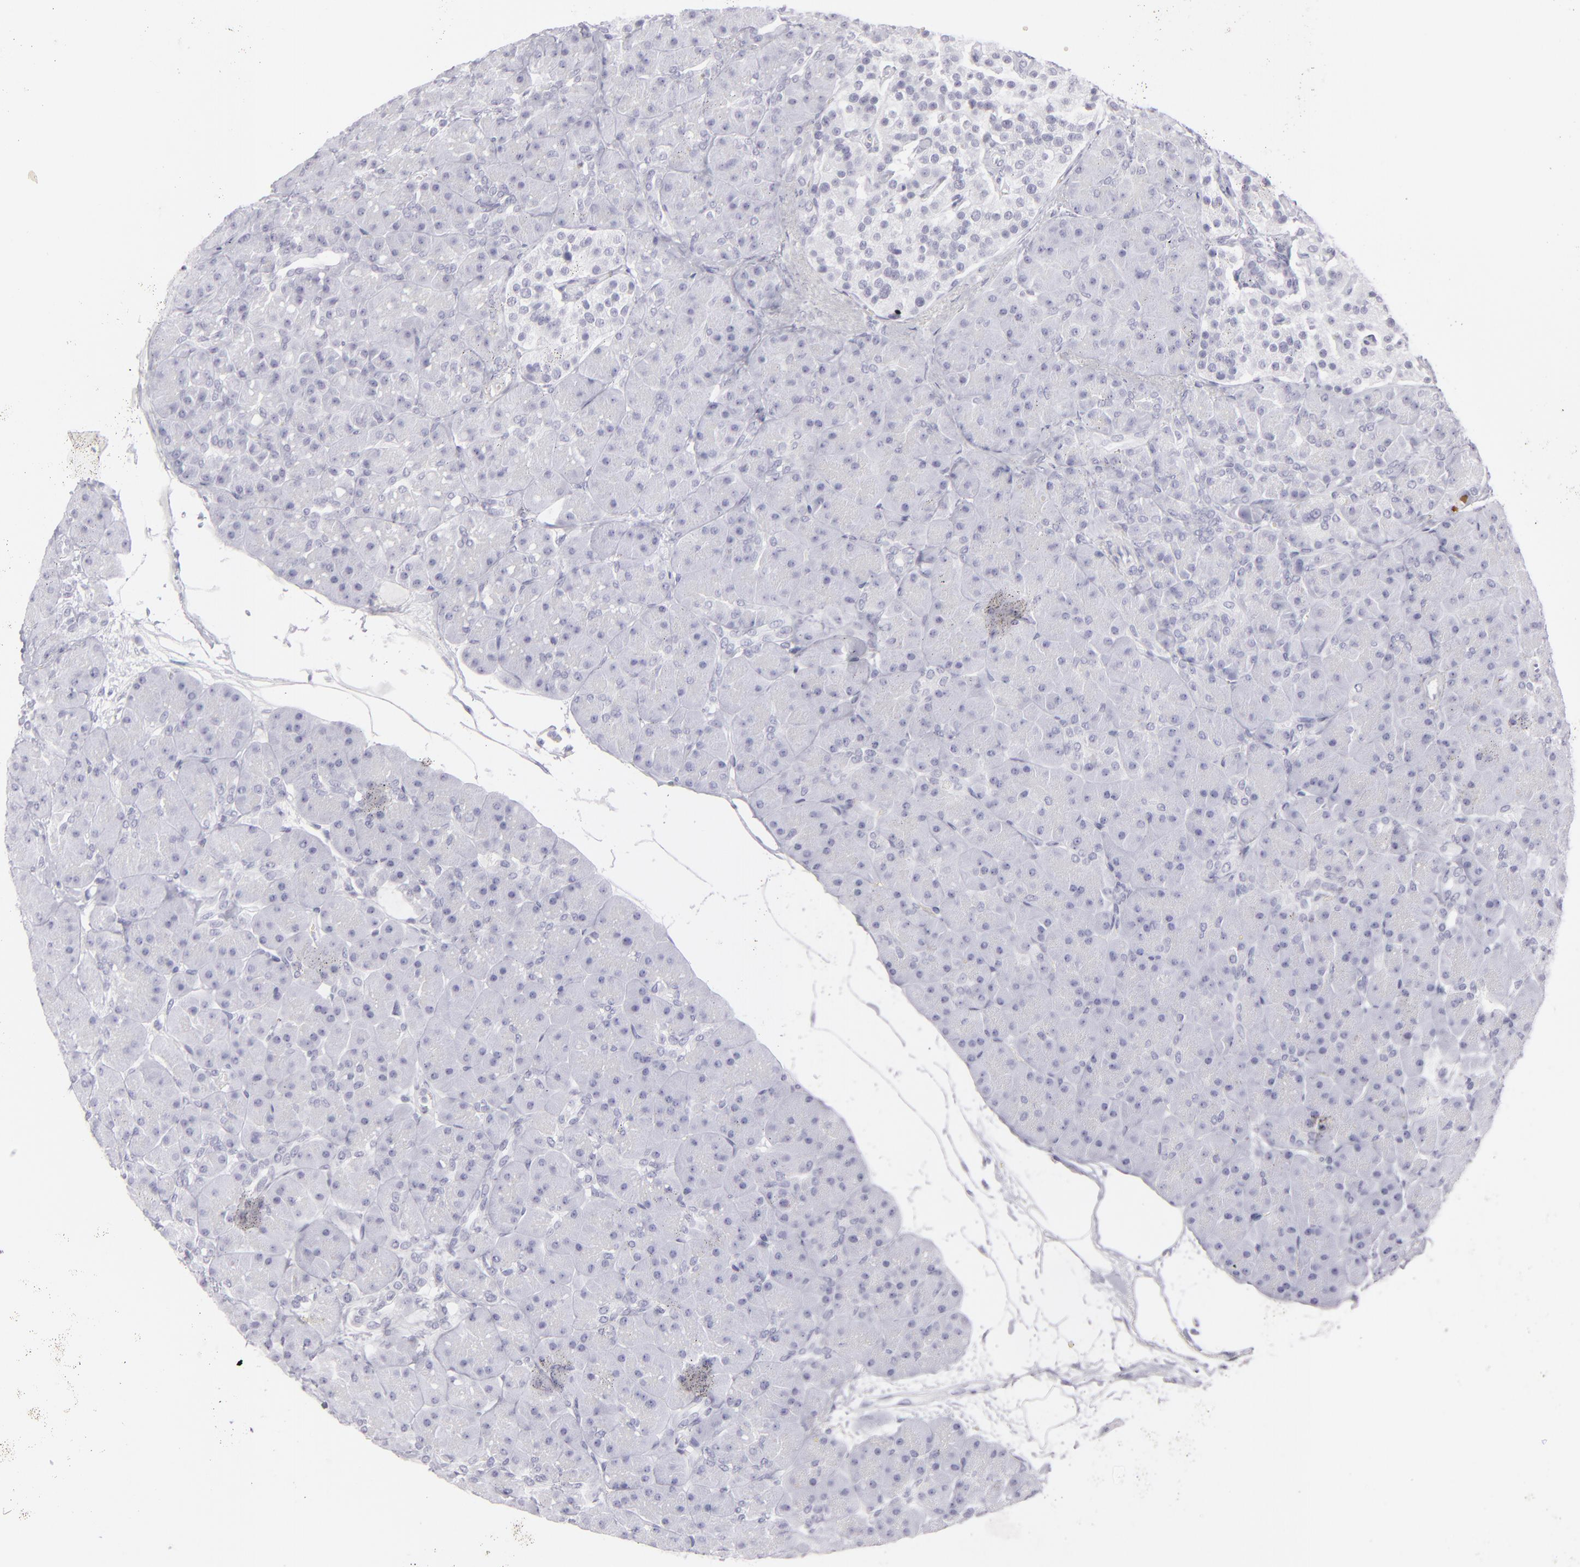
{"staining": {"intensity": "negative", "quantity": "none", "location": "none"}, "tissue": "pancreas", "cell_type": "Exocrine glandular cells", "image_type": "normal", "snomed": [{"axis": "morphology", "description": "Normal tissue, NOS"}, {"axis": "topography", "description": "Pancreas"}], "caption": "Immunohistochemistry histopathology image of normal pancreas stained for a protein (brown), which exhibits no staining in exocrine glandular cells.", "gene": "FLG", "patient": {"sex": "male", "age": 66}}